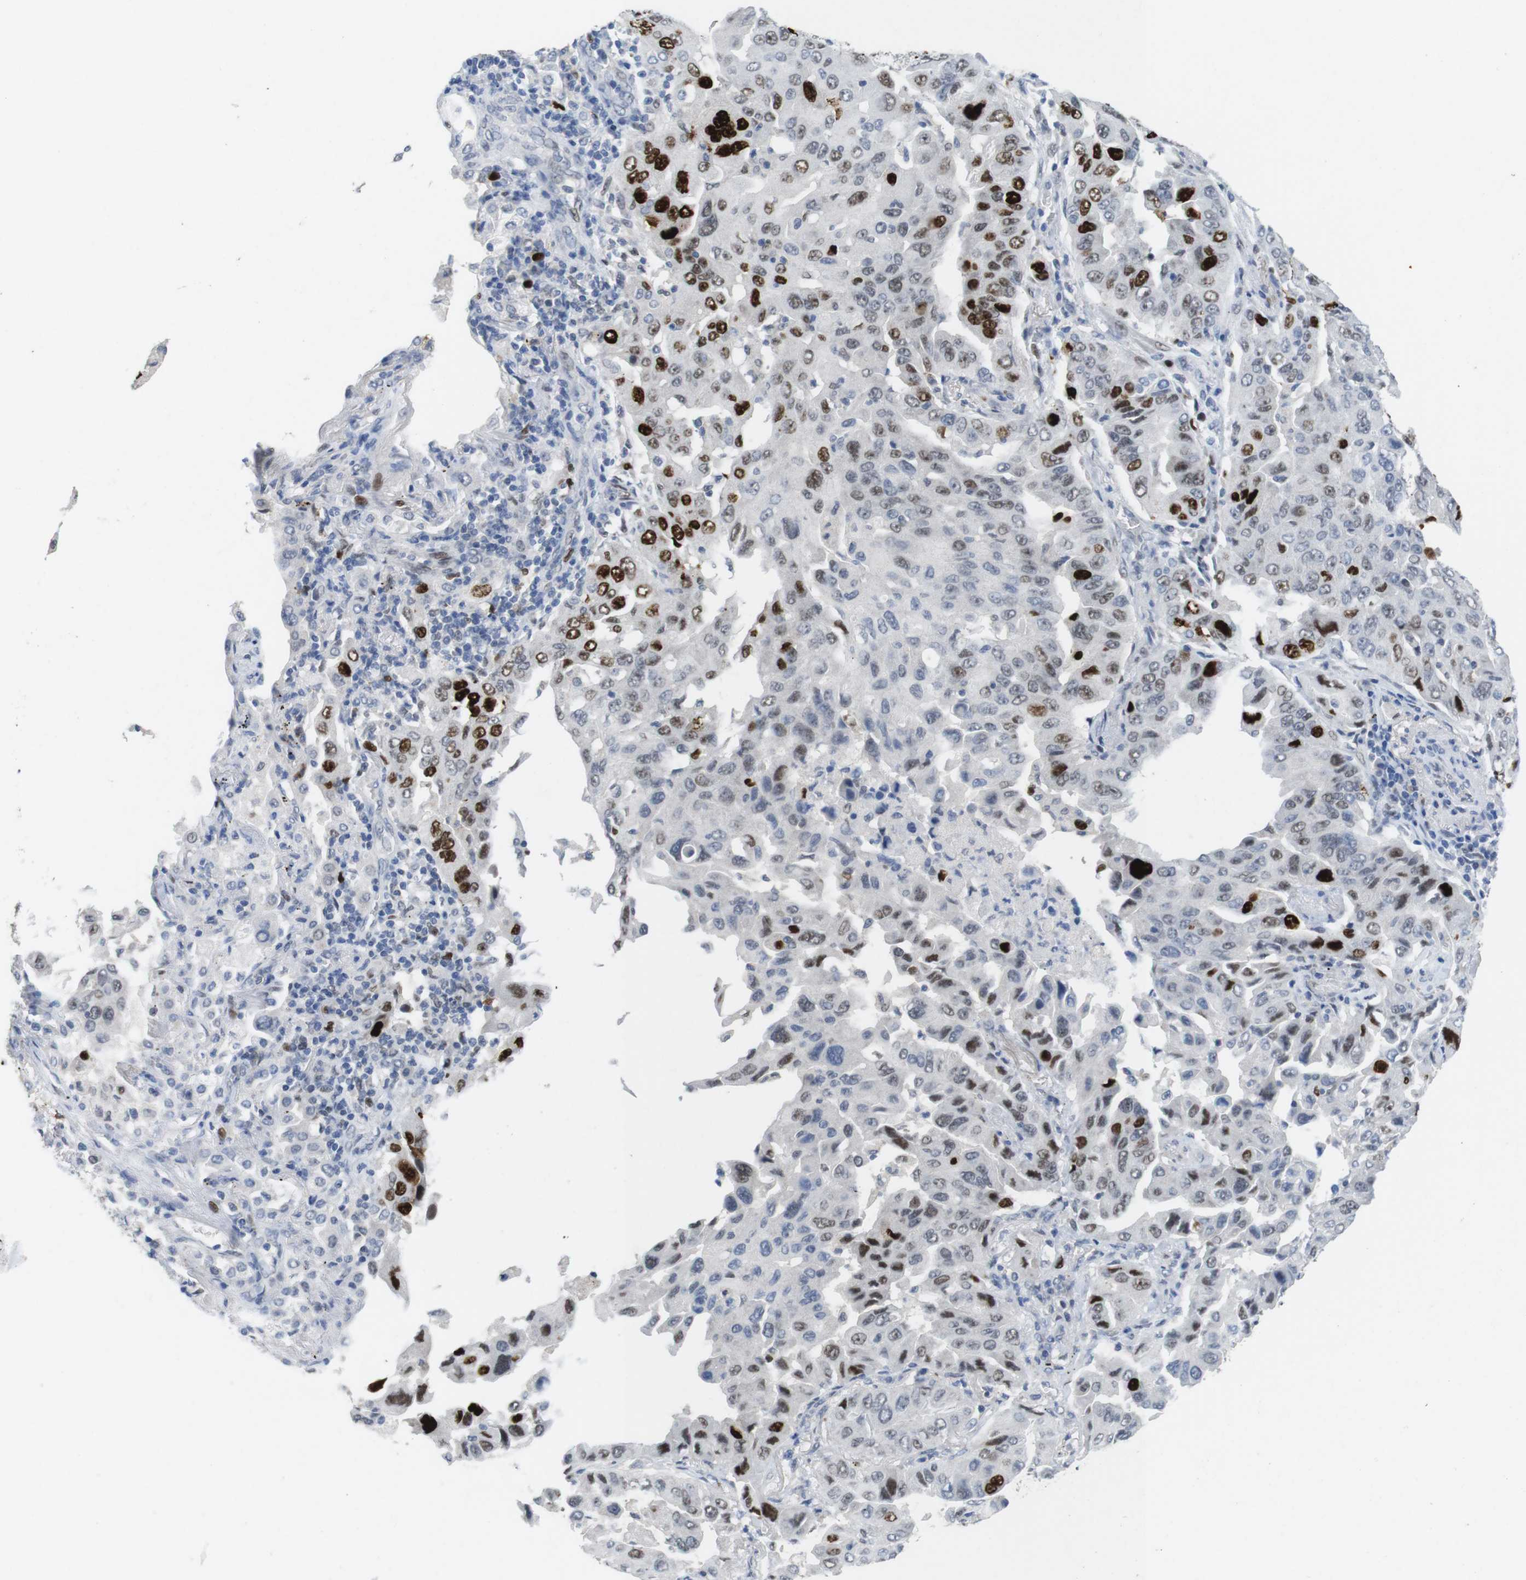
{"staining": {"intensity": "strong", "quantity": "<25%", "location": "nuclear"}, "tissue": "lung cancer", "cell_type": "Tumor cells", "image_type": "cancer", "snomed": [{"axis": "morphology", "description": "Adenocarcinoma, NOS"}, {"axis": "topography", "description": "Lung"}], "caption": "Adenocarcinoma (lung) tissue exhibits strong nuclear staining in about <25% of tumor cells", "gene": "KPNA2", "patient": {"sex": "female", "age": 65}}